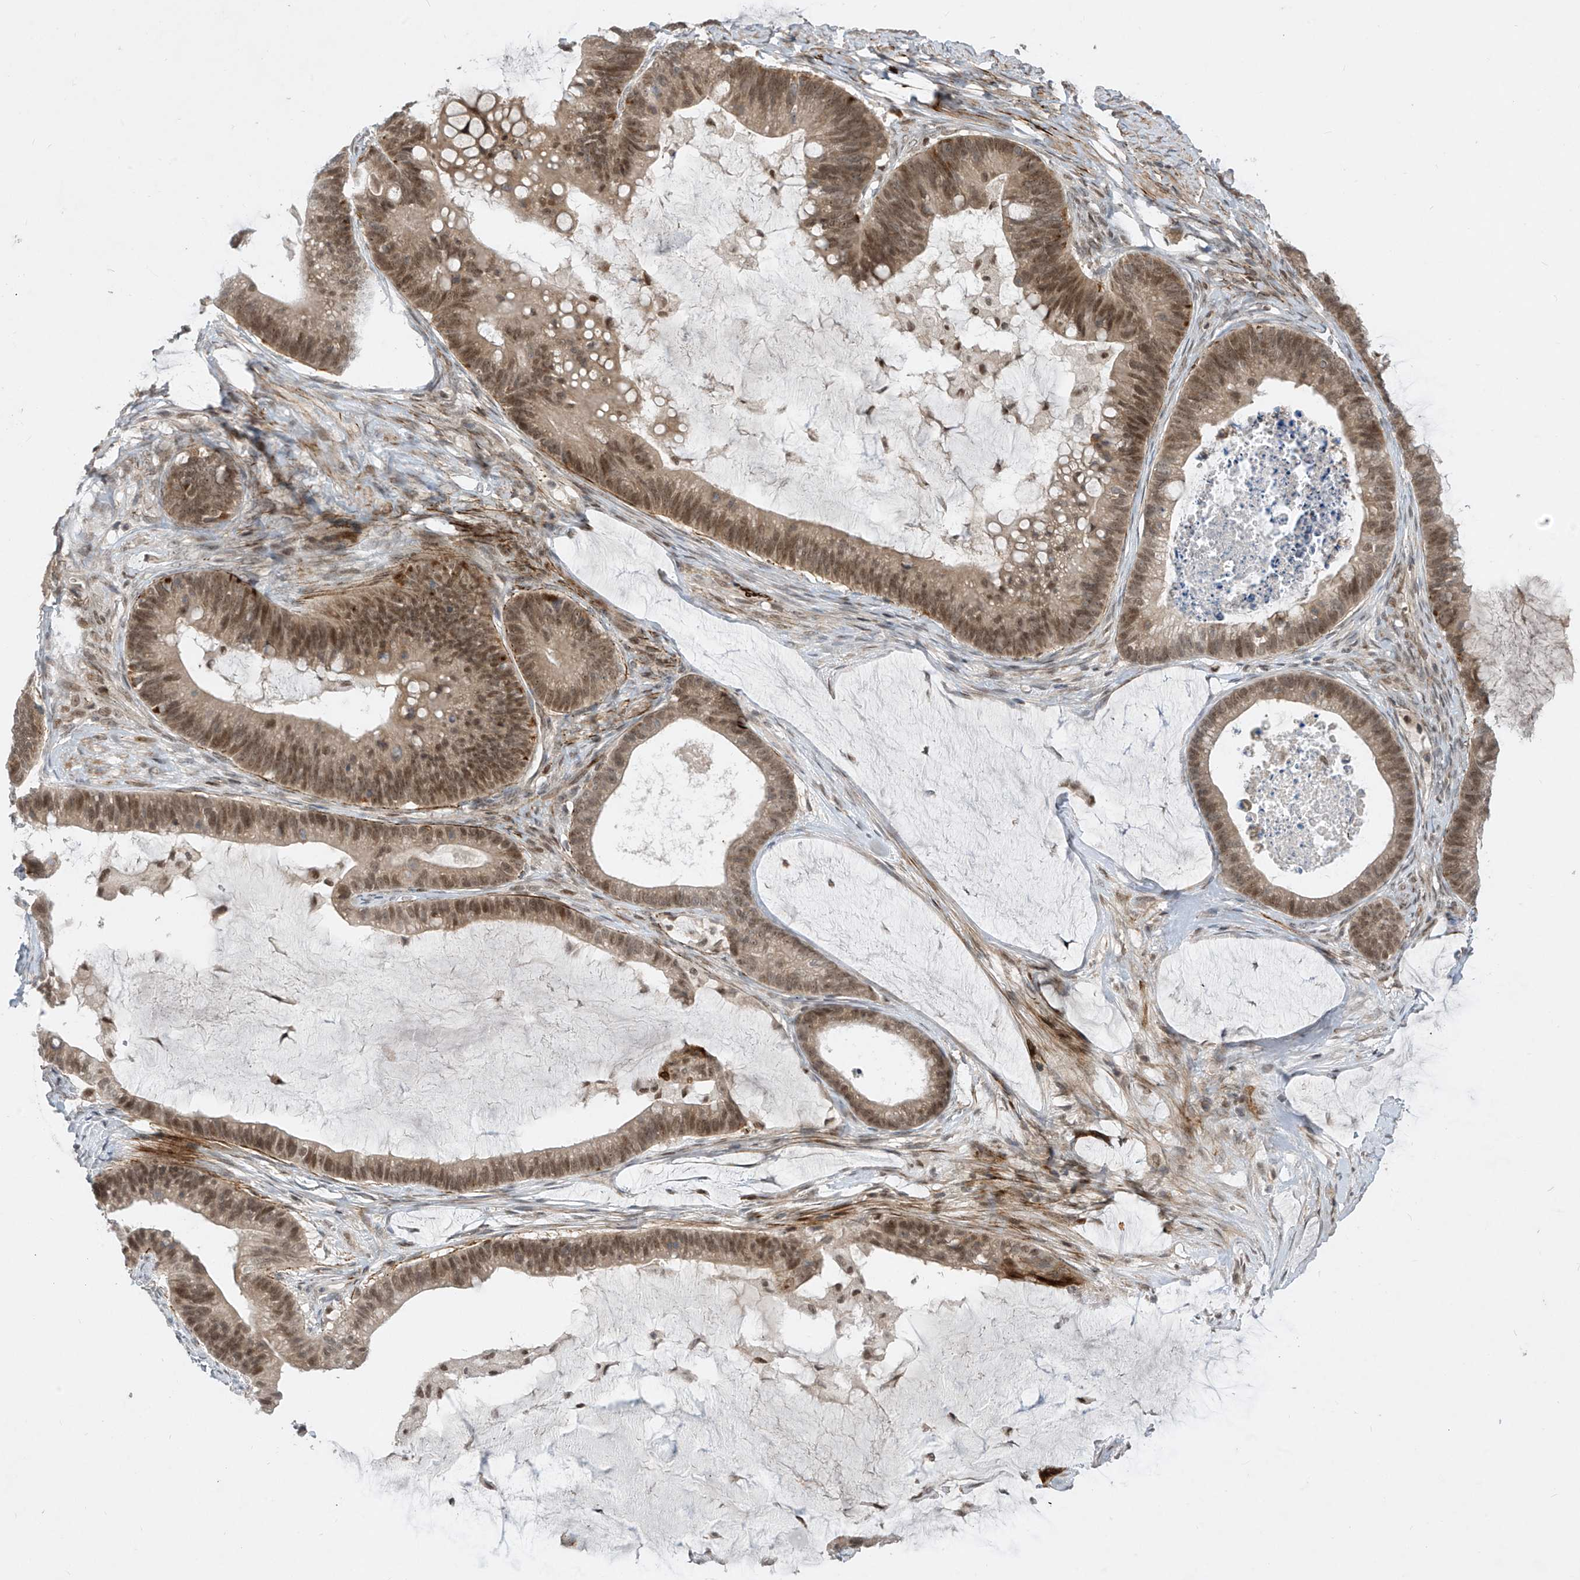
{"staining": {"intensity": "moderate", "quantity": ">75%", "location": "cytoplasmic/membranous,nuclear"}, "tissue": "ovarian cancer", "cell_type": "Tumor cells", "image_type": "cancer", "snomed": [{"axis": "morphology", "description": "Cystadenocarcinoma, mucinous, NOS"}, {"axis": "topography", "description": "Ovary"}], "caption": "Approximately >75% of tumor cells in human mucinous cystadenocarcinoma (ovarian) reveal moderate cytoplasmic/membranous and nuclear protein staining as visualized by brown immunohistochemical staining.", "gene": "LAGE3", "patient": {"sex": "female", "age": 61}}